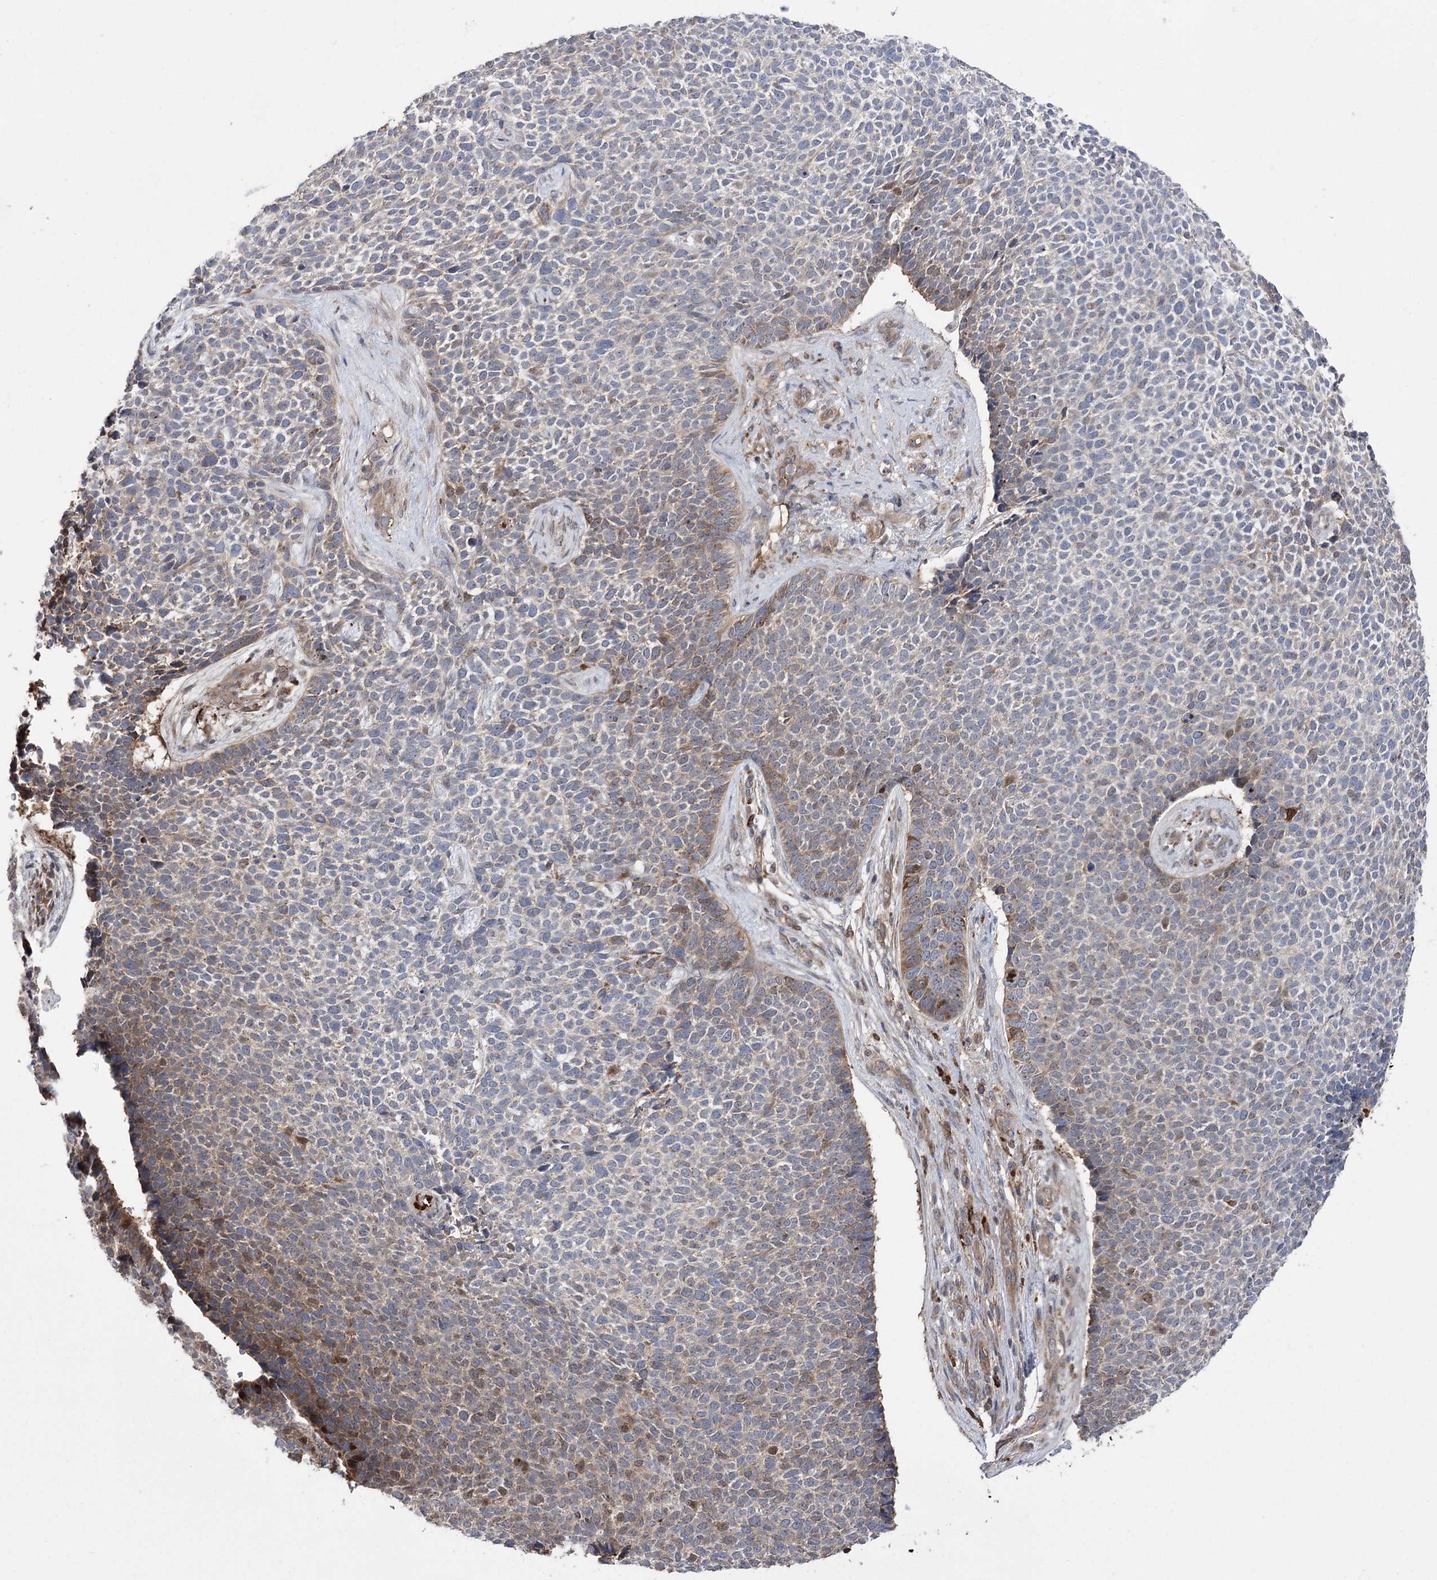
{"staining": {"intensity": "weak", "quantity": "<25%", "location": "cytoplasmic/membranous"}, "tissue": "skin cancer", "cell_type": "Tumor cells", "image_type": "cancer", "snomed": [{"axis": "morphology", "description": "Basal cell carcinoma"}, {"axis": "topography", "description": "Skin"}], "caption": "Skin basal cell carcinoma stained for a protein using immunohistochemistry reveals no staining tumor cells.", "gene": "OTUD1", "patient": {"sex": "female", "age": 84}}